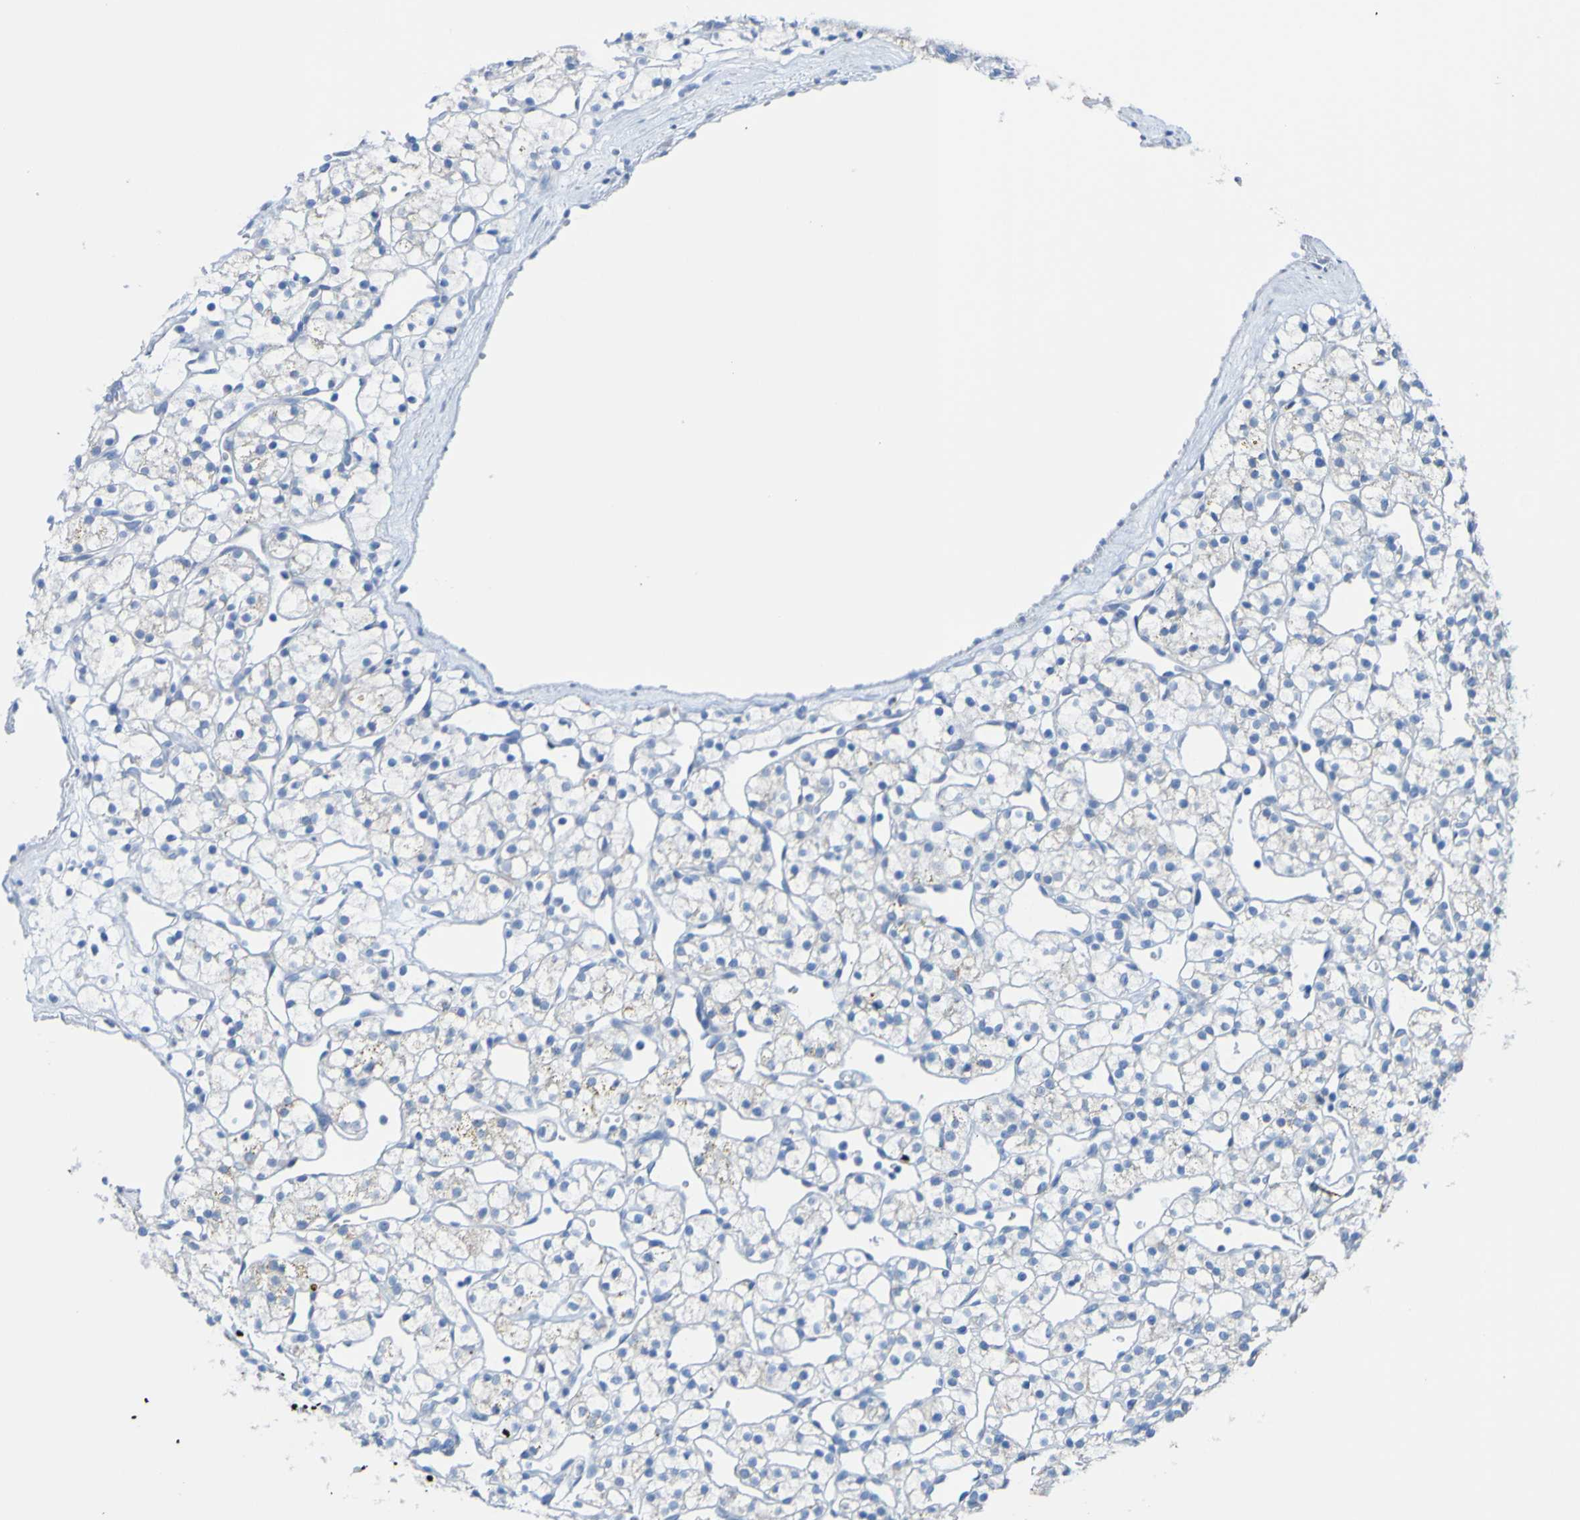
{"staining": {"intensity": "negative", "quantity": "none", "location": "none"}, "tissue": "renal cancer", "cell_type": "Tumor cells", "image_type": "cancer", "snomed": [{"axis": "morphology", "description": "Adenocarcinoma, NOS"}, {"axis": "topography", "description": "Kidney"}], "caption": "Renal adenocarcinoma was stained to show a protein in brown. There is no significant staining in tumor cells.", "gene": "ACMSD", "patient": {"sex": "female", "age": 60}}